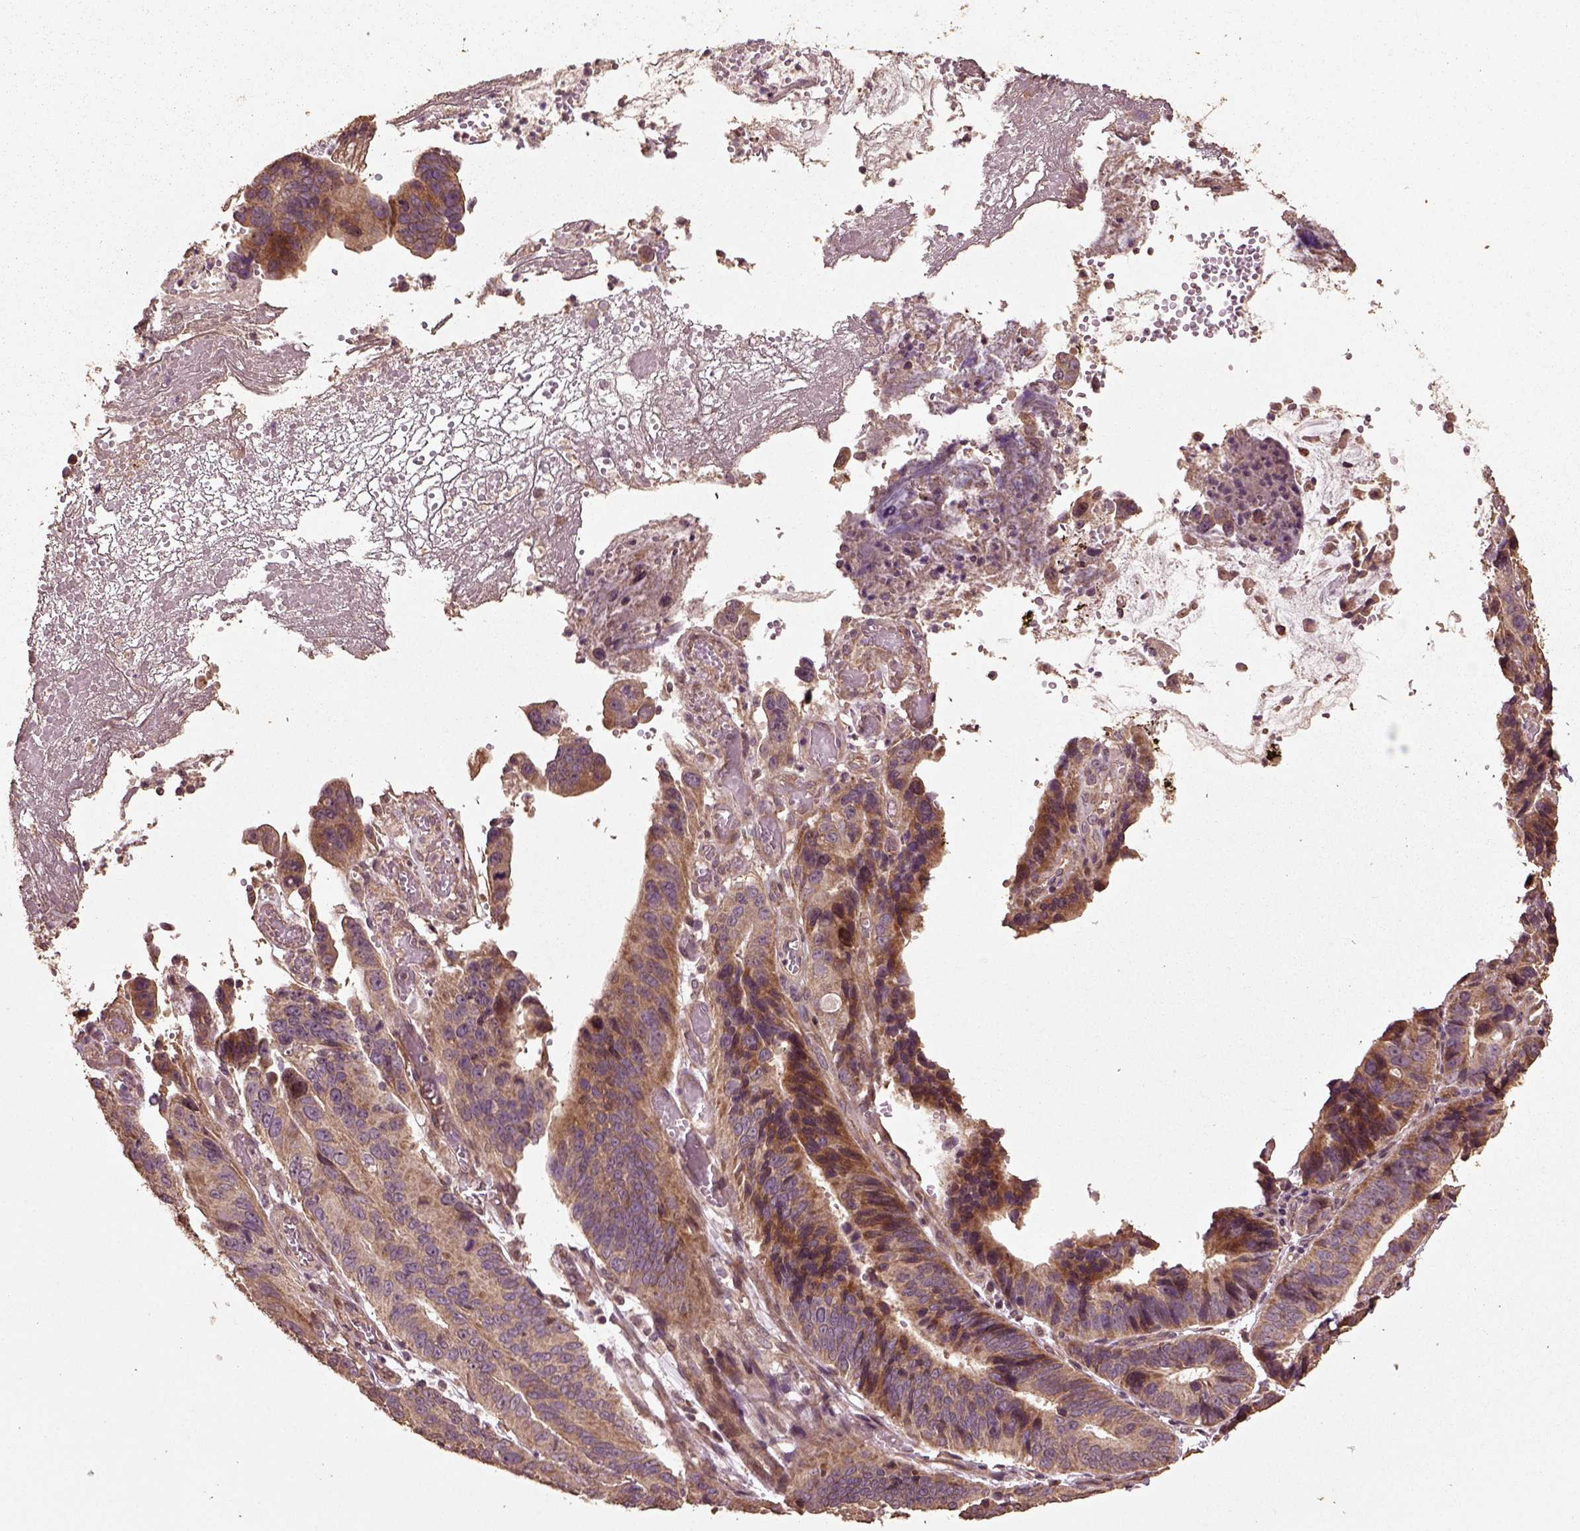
{"staining": {"intensity": "moderate", "quantity": ">75%", "location": "cytoplasmic/membranous"}, "tissue": "stomach cancer", "cell_type": "Tumor cells", "image_type": "cancer", "snomed": [{"axis": "morphology", "description": "Adenocarcinoma, NOS"}, {"axis": "topography", "description": "Stomach"}], "caption": "Stomach cancer stained for a protein exhibits moderate cytoplasmic/membranous positivity in tumor cells. The staining was performed using DAB, with brown indicating positive protein expression. Nuclei are stained blue with hematoxylin.", "gene": "ERV3-1", "patient": {"sex": "male", "age": 84}}